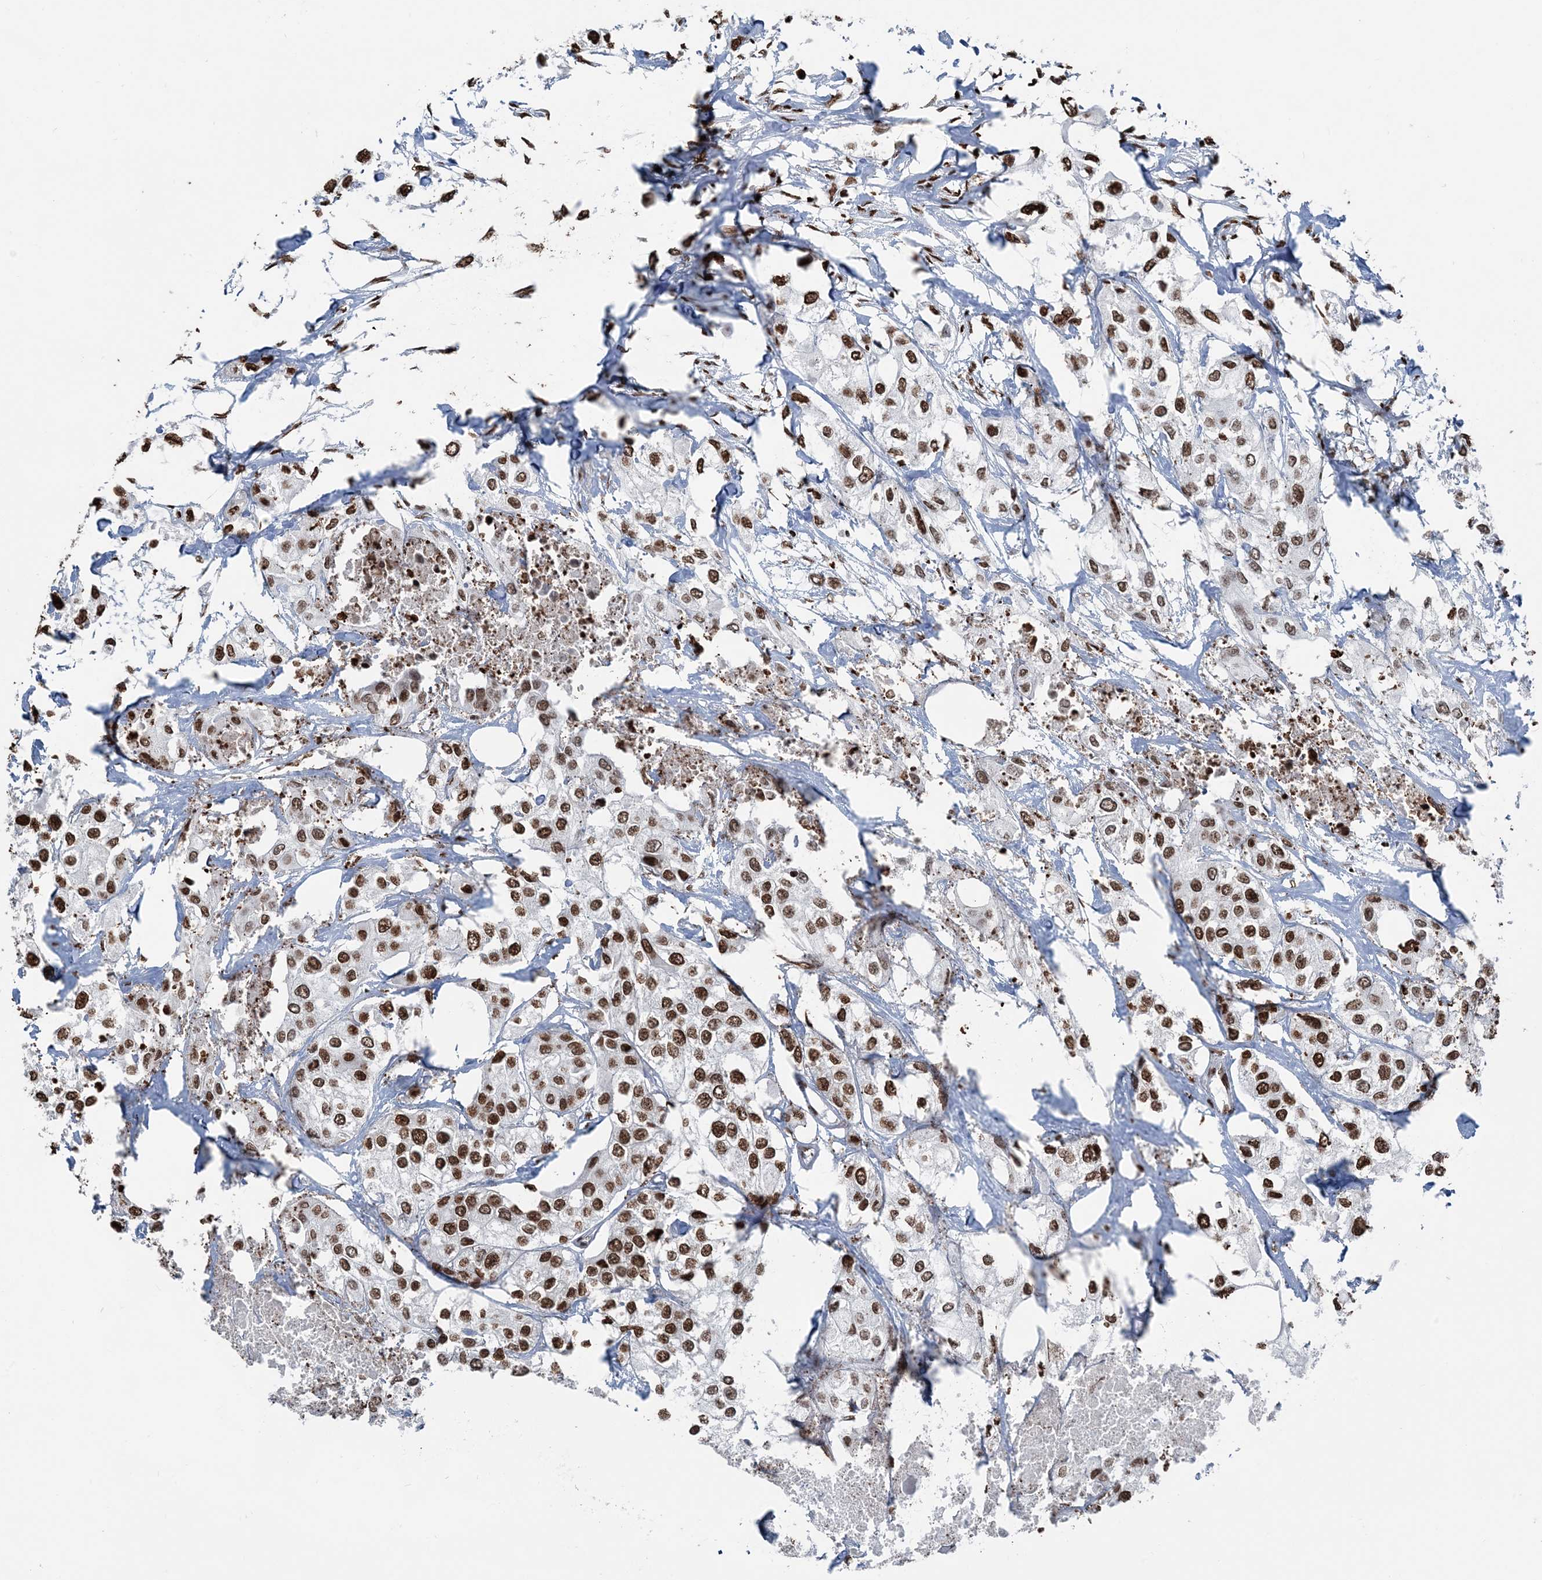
{"staining": {"intensity": "strong", "quantity": ">75%", "location": "nuclear"}, "tissue": "urothelial cancer", "cell_type": "Tumor cells", "image_type": "cancer", "snomed": [{"axis": "morphology", "description": "Urothelial carcinoma, High grade"}, {"axis": "topography", "description": "Urinary bladder"}], "caption": "High-magnification brightfield microscopy of urothelial cancer stained with DAB (3,3'-diaminobenzidine) (brown) and counterstained with hematoxylin (blue). tumor cells exhibit strong nuclear positivity is appreciated in about>75% of cells. Immunohistochemistry (ihc) stains the protein of interest in brown and the nuclei are stained blue.", "gene": "H3-3B", "patient": {"sex": "male", "age": 64}}